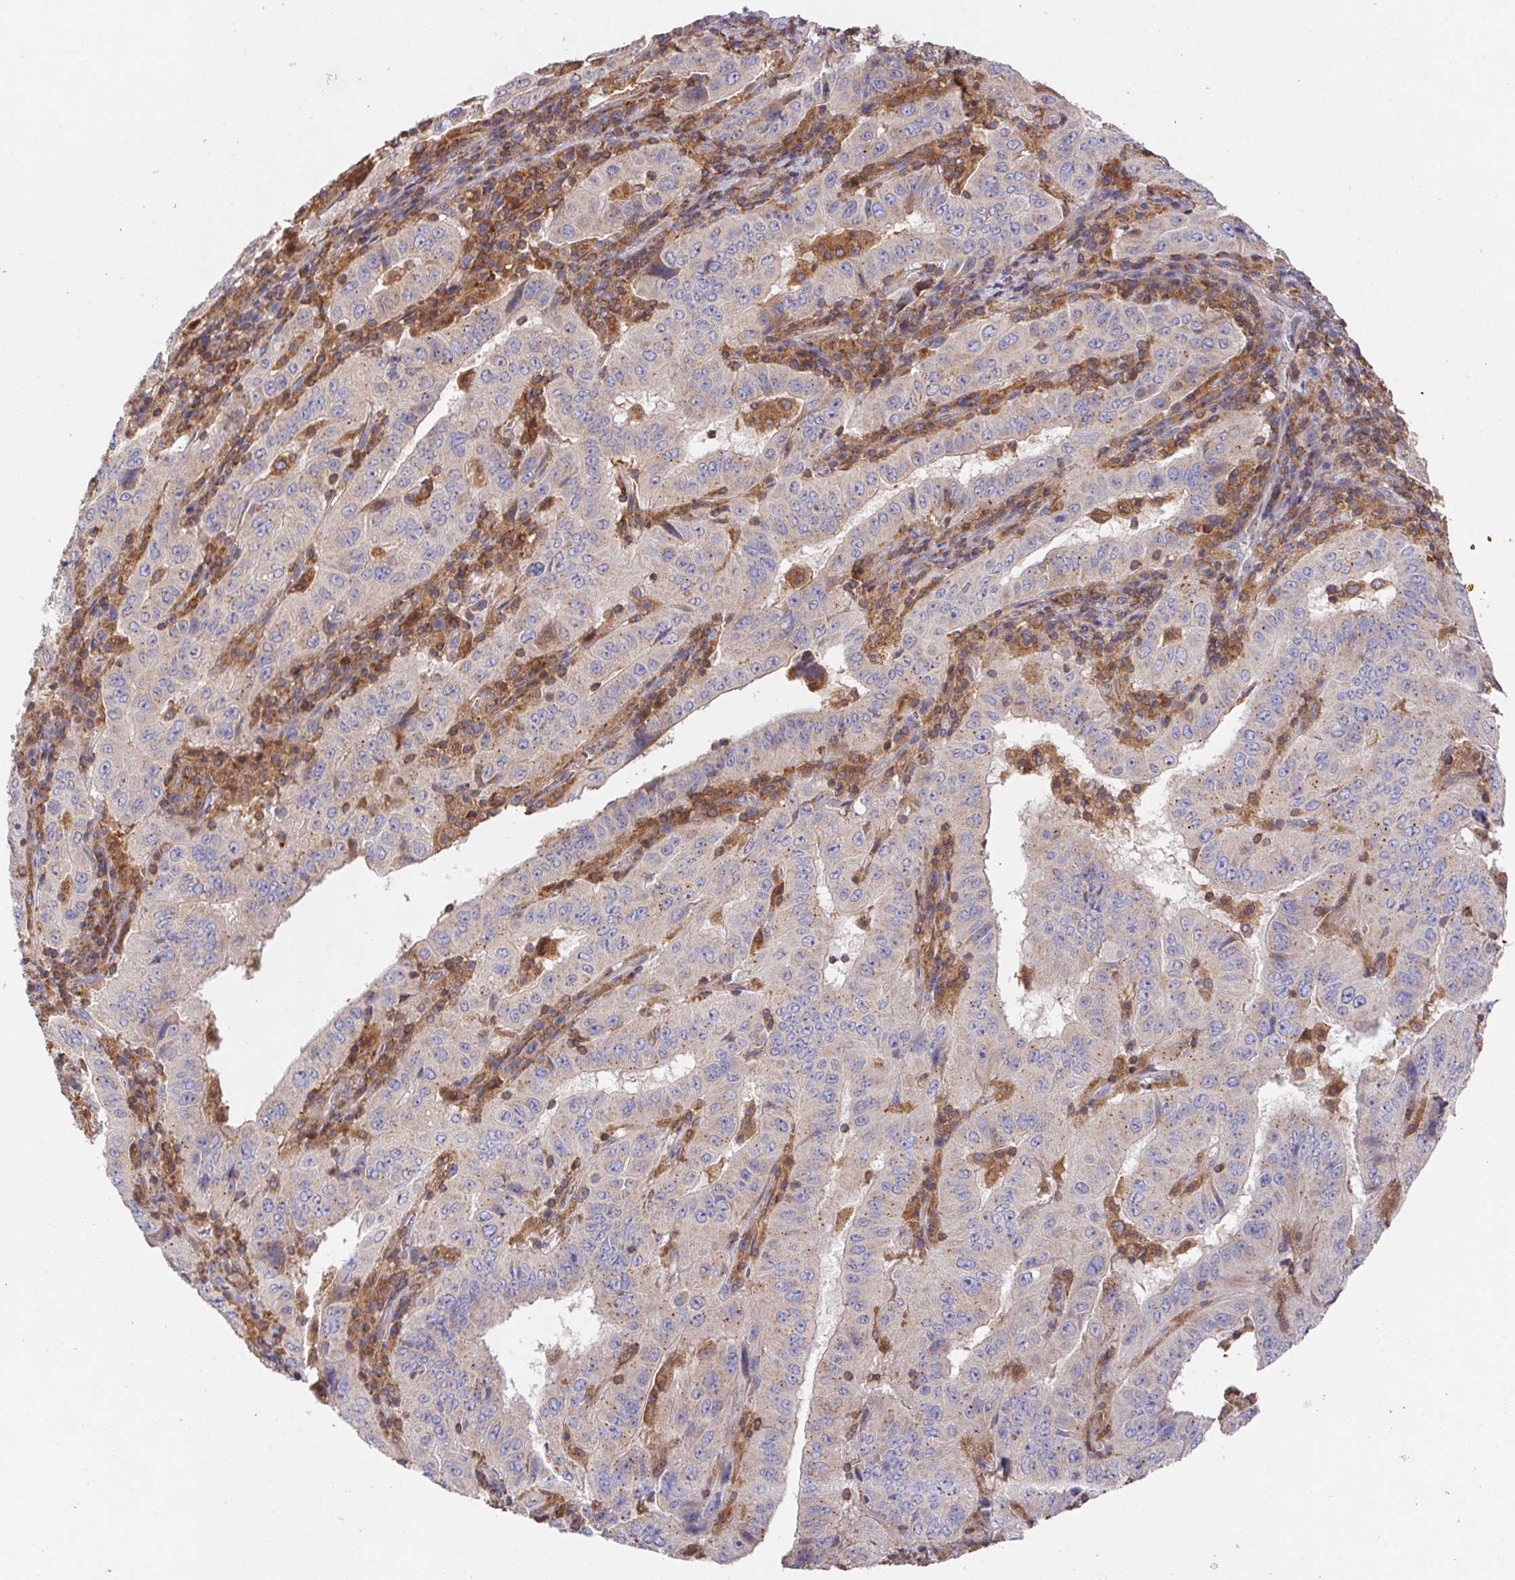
{"staining": {"intensity": "negative", "quantity": "none", "location": "none"}, "tissue": "pancreatic cancer", "cell_type": "Tumor cells", "image_type": "cancer", "snomed": [{"axis": "morphology", "description": "Adenocarcinoma, NOS"}, {"axis": "topography", "description": "Pancreas"}], "caption": "Tumor cells are negative for protein expression in human pancreatic cancer (adenocarcinoma).", "gene": "FAM241A", "patient": {"sex": "male", "age": 63}}